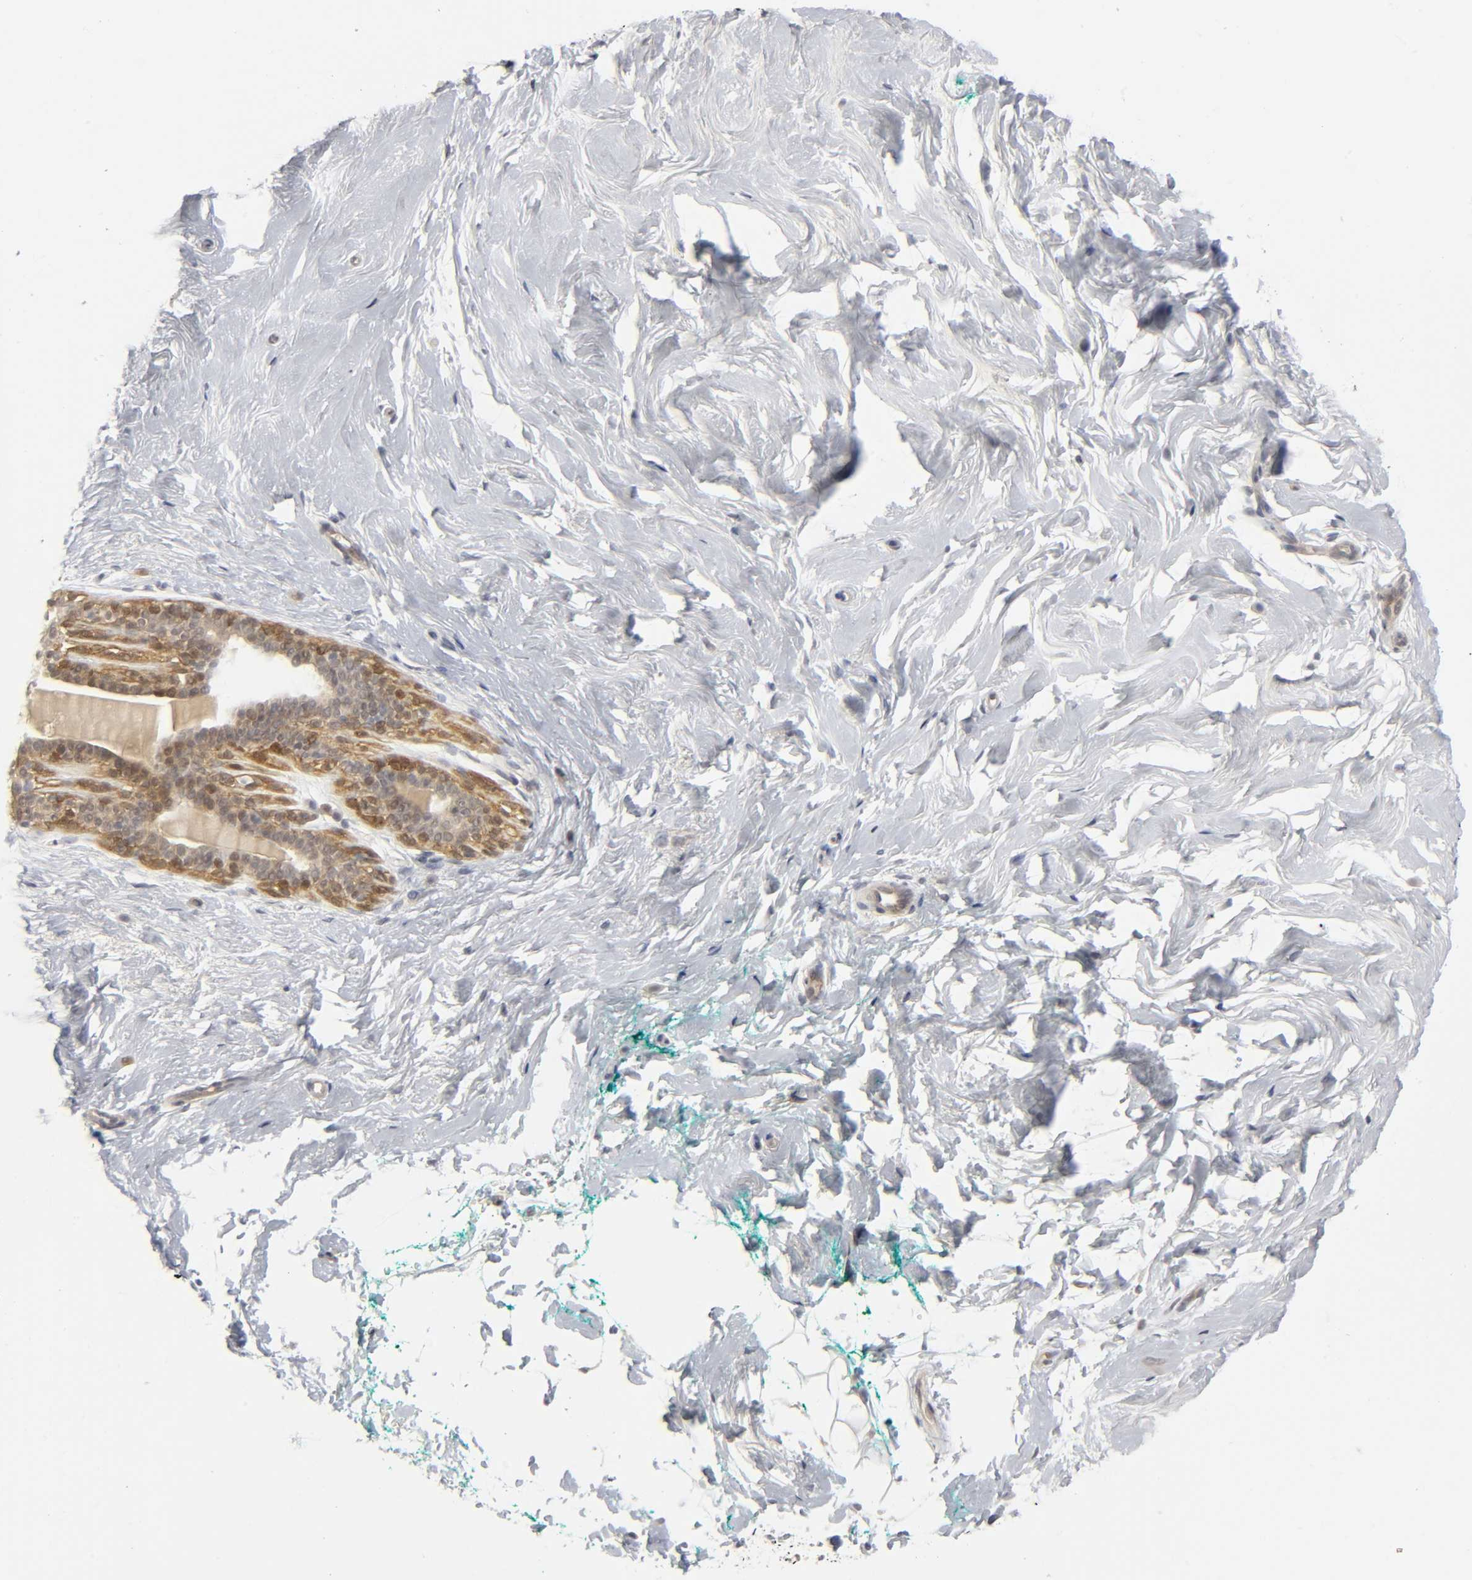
{"staining": {"intensity": "negative", "quantity": "none", "location": "none"}, "tissue": "breast", "cell_type": "Adipocytes", "image_type": "normal", "snomed": [{"axis": "morphology", "description": "Normal tissue, NOS"}, {"axis": "topography", "description": "Breast"}], "caption": "DAB (3,3'-diaminobenzidine) immunohistochemical staining of benign breast displays no significant positivity in adipocytes. (Stains: DAB immunohistochemistry with hematoxylin counter stain, Microscopy: brightfield microscopy at high magnification).", "gene": "PDLIM3", "patient": {"sex": "female", "age": 52}}